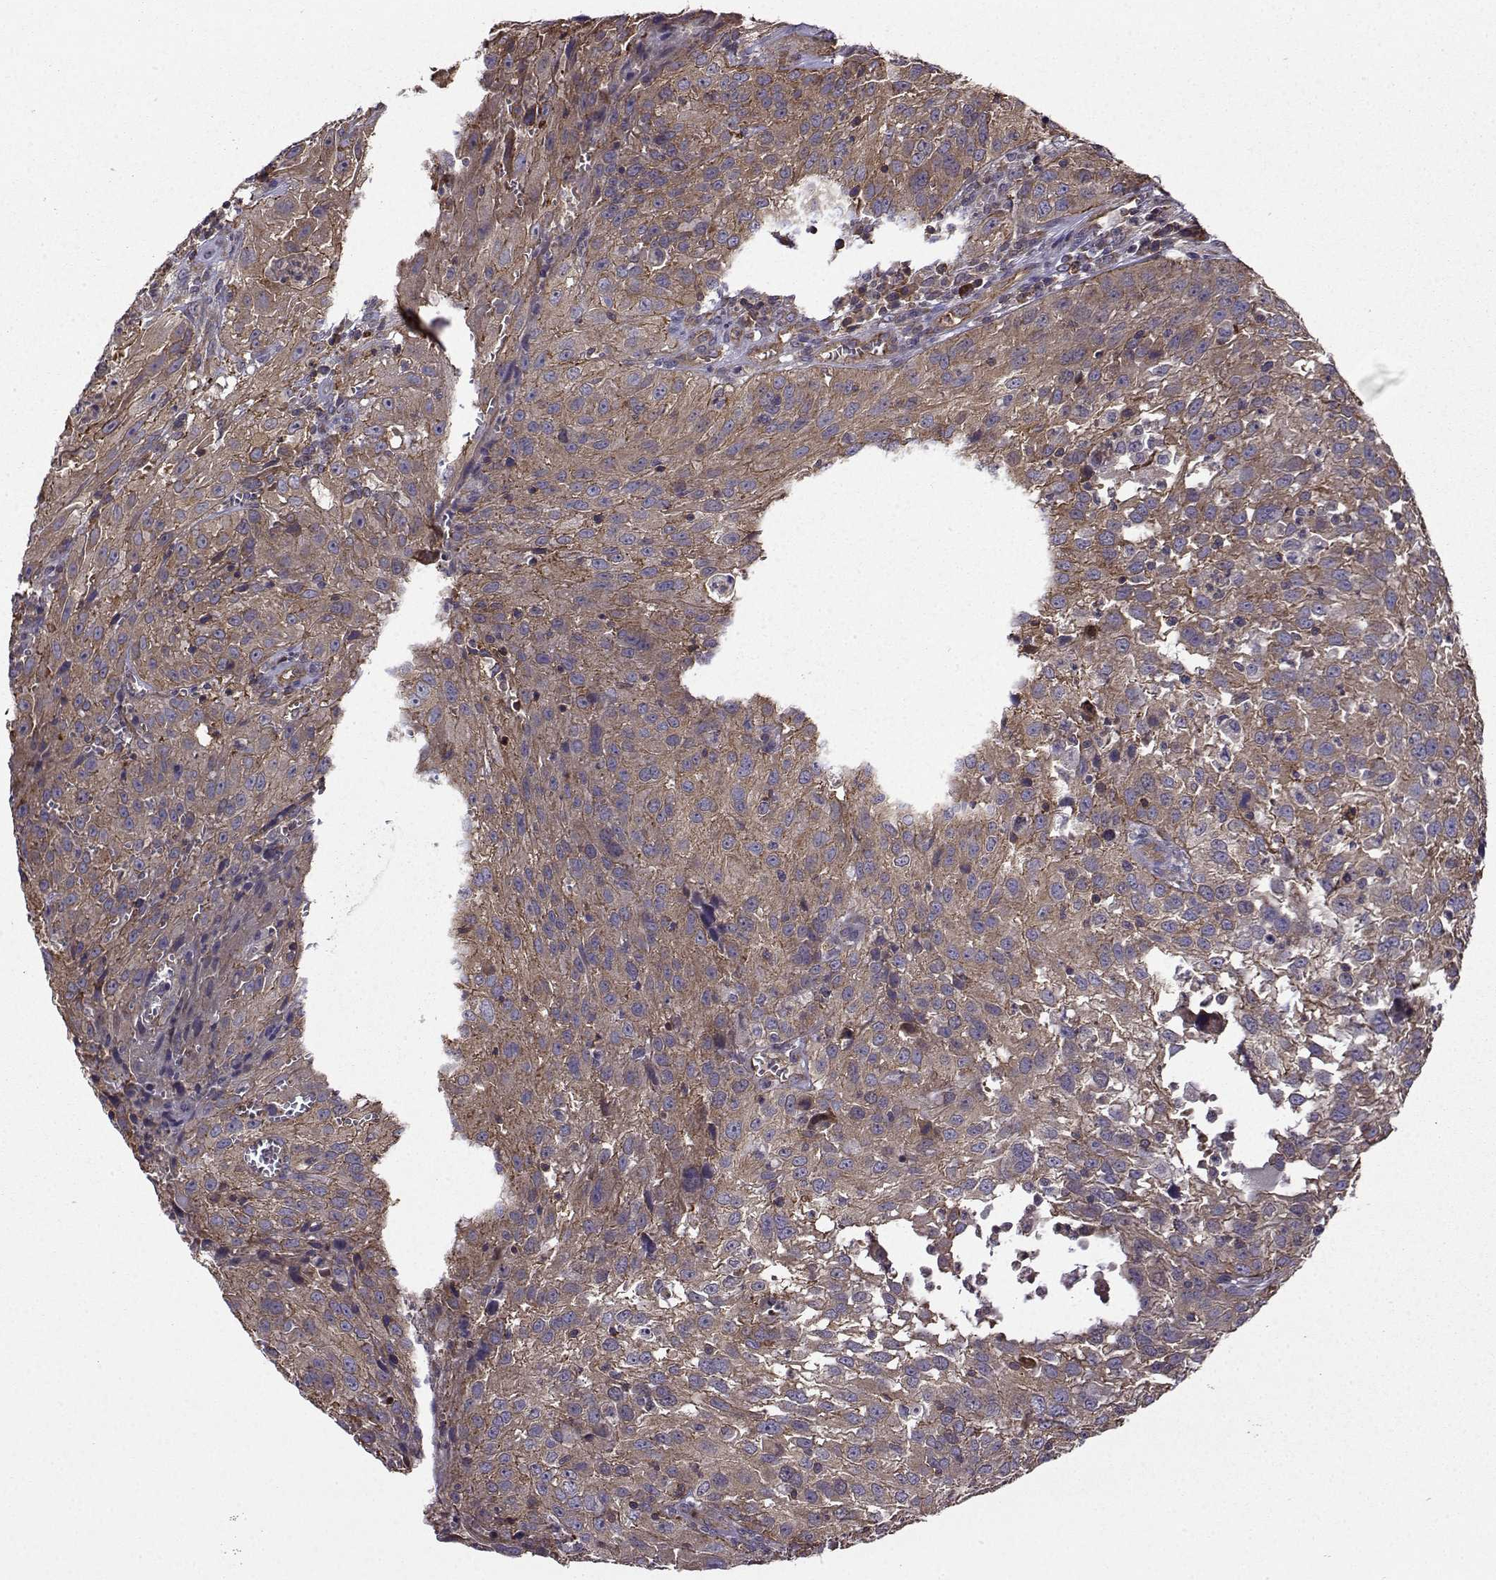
{"staining": {"intensity": "moderate", "quantity": ">75%", "location": "cytoplasmic/membranous"}, "tissue": "cervical cancer", "cell_type": "Tumor cells", "image_type": "cancer", "snomed": [{"axis": "morphology", "description": "Squamous cell carcinoma, NOS"}, {"axis": "topography", "description": "Cervix"}], "caption": "DAB (3,3'-diaminobenzidine) immunohistochemical staining of human squamous cell carcinoma (cervical) demonstrates moderate cytoplasmic/membranous protein expression in about >75% of tumor cells.", "gene": "ITGB8", "patient": {"sex": "female", "age": 32}}